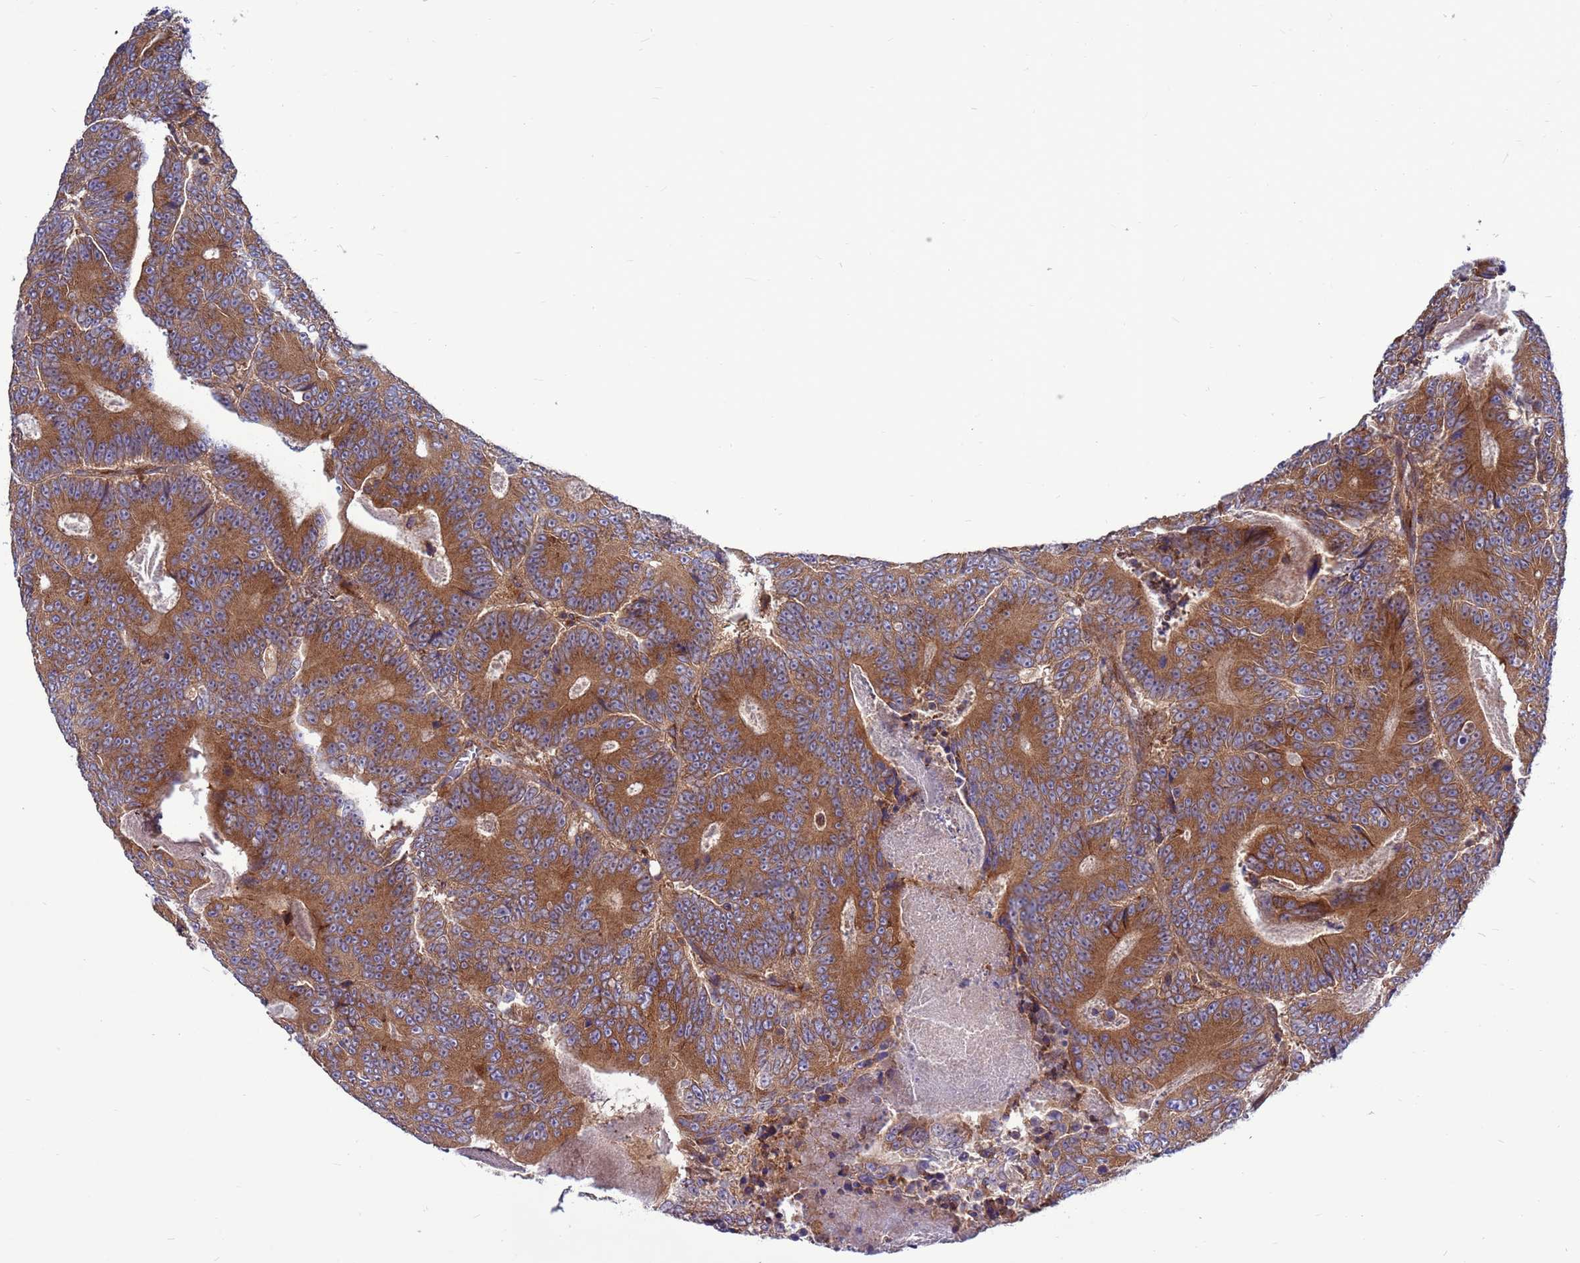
{"staining": {"intensity": "strong", "quantity": ">75%", "location": "cytoplasmic/membranous"}, "tissue": "colorectal cancer", "cell_type": "Tumor cells", "image_type": "cancer", "snomed": [{"axis": "morphology", "description": "Adenocarcinoma, NOS"}, {"axis": "topography", "description": "Colon"}], "caption": "An image showing strong cytoplasmic/membranous staining in approximately >75% of tumor cells in colorectal adenocarcinoma, as visualized by brown immunohistochemical staining.", "gene": "ZC3HAV1", "patient": {"sex": "male", "age": 83}}